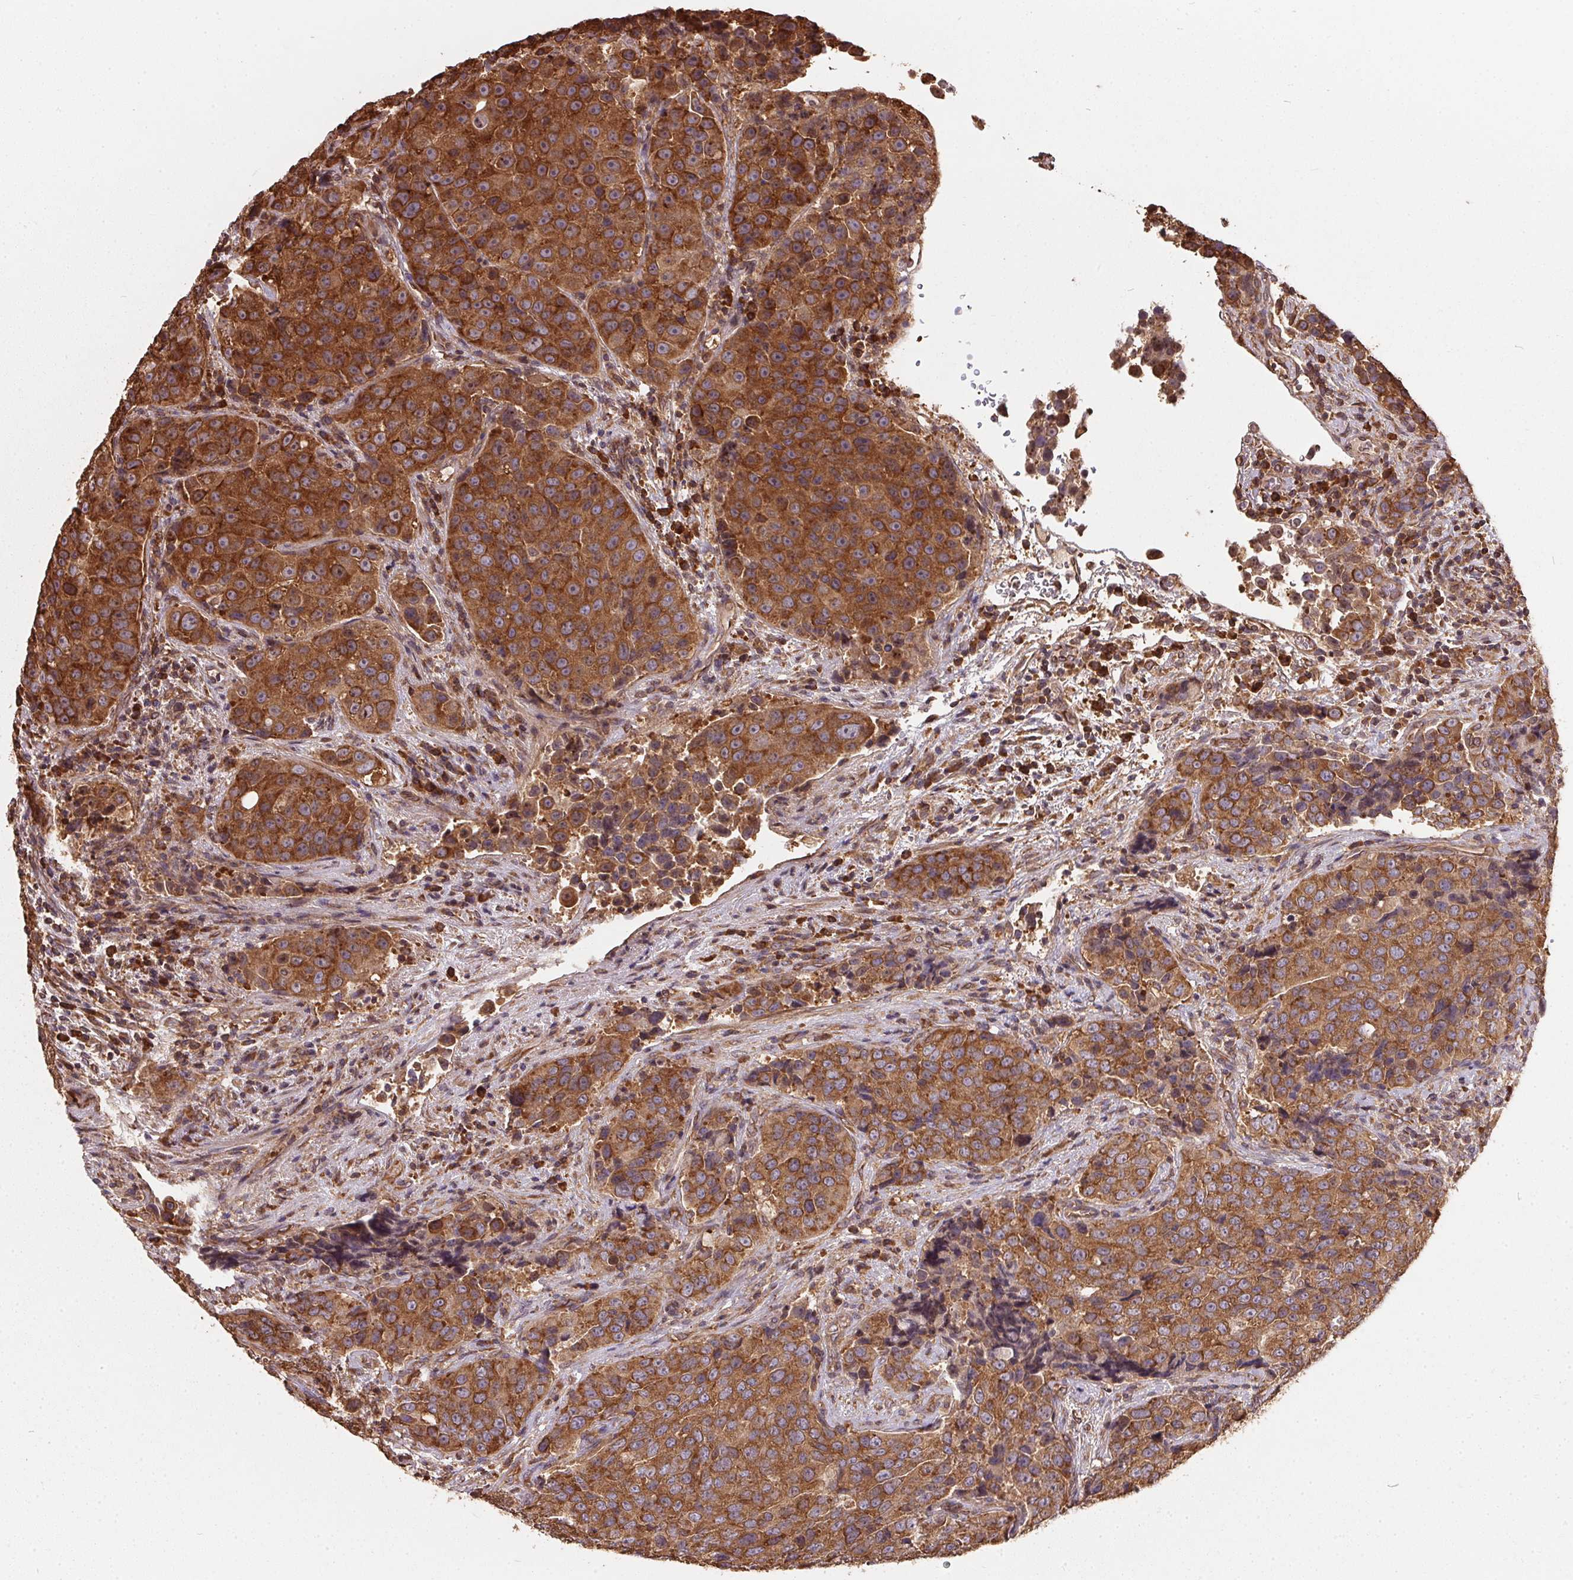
{"staining": {"intensity": "strong", "quantity": ">75%", "location": "cytoplasmic/membranous"}, "tissue": "urothelial cancer", "cell_type": "Tumor cells", "image_type": "cancer", "snomed": [{"axis": "morphology", "description": "Urothelial carcinoma, NOS"}, {"axis": "topography", "description": "Urinary bladder"}], "caption": "A high amount of strong cytoplasmic/membranous positivity is identified in approximately >75% of tumor cells in urothelial cancer tissue.", "gene": "EIF2S1", "patient": {"sex": "male", "age": 52}}